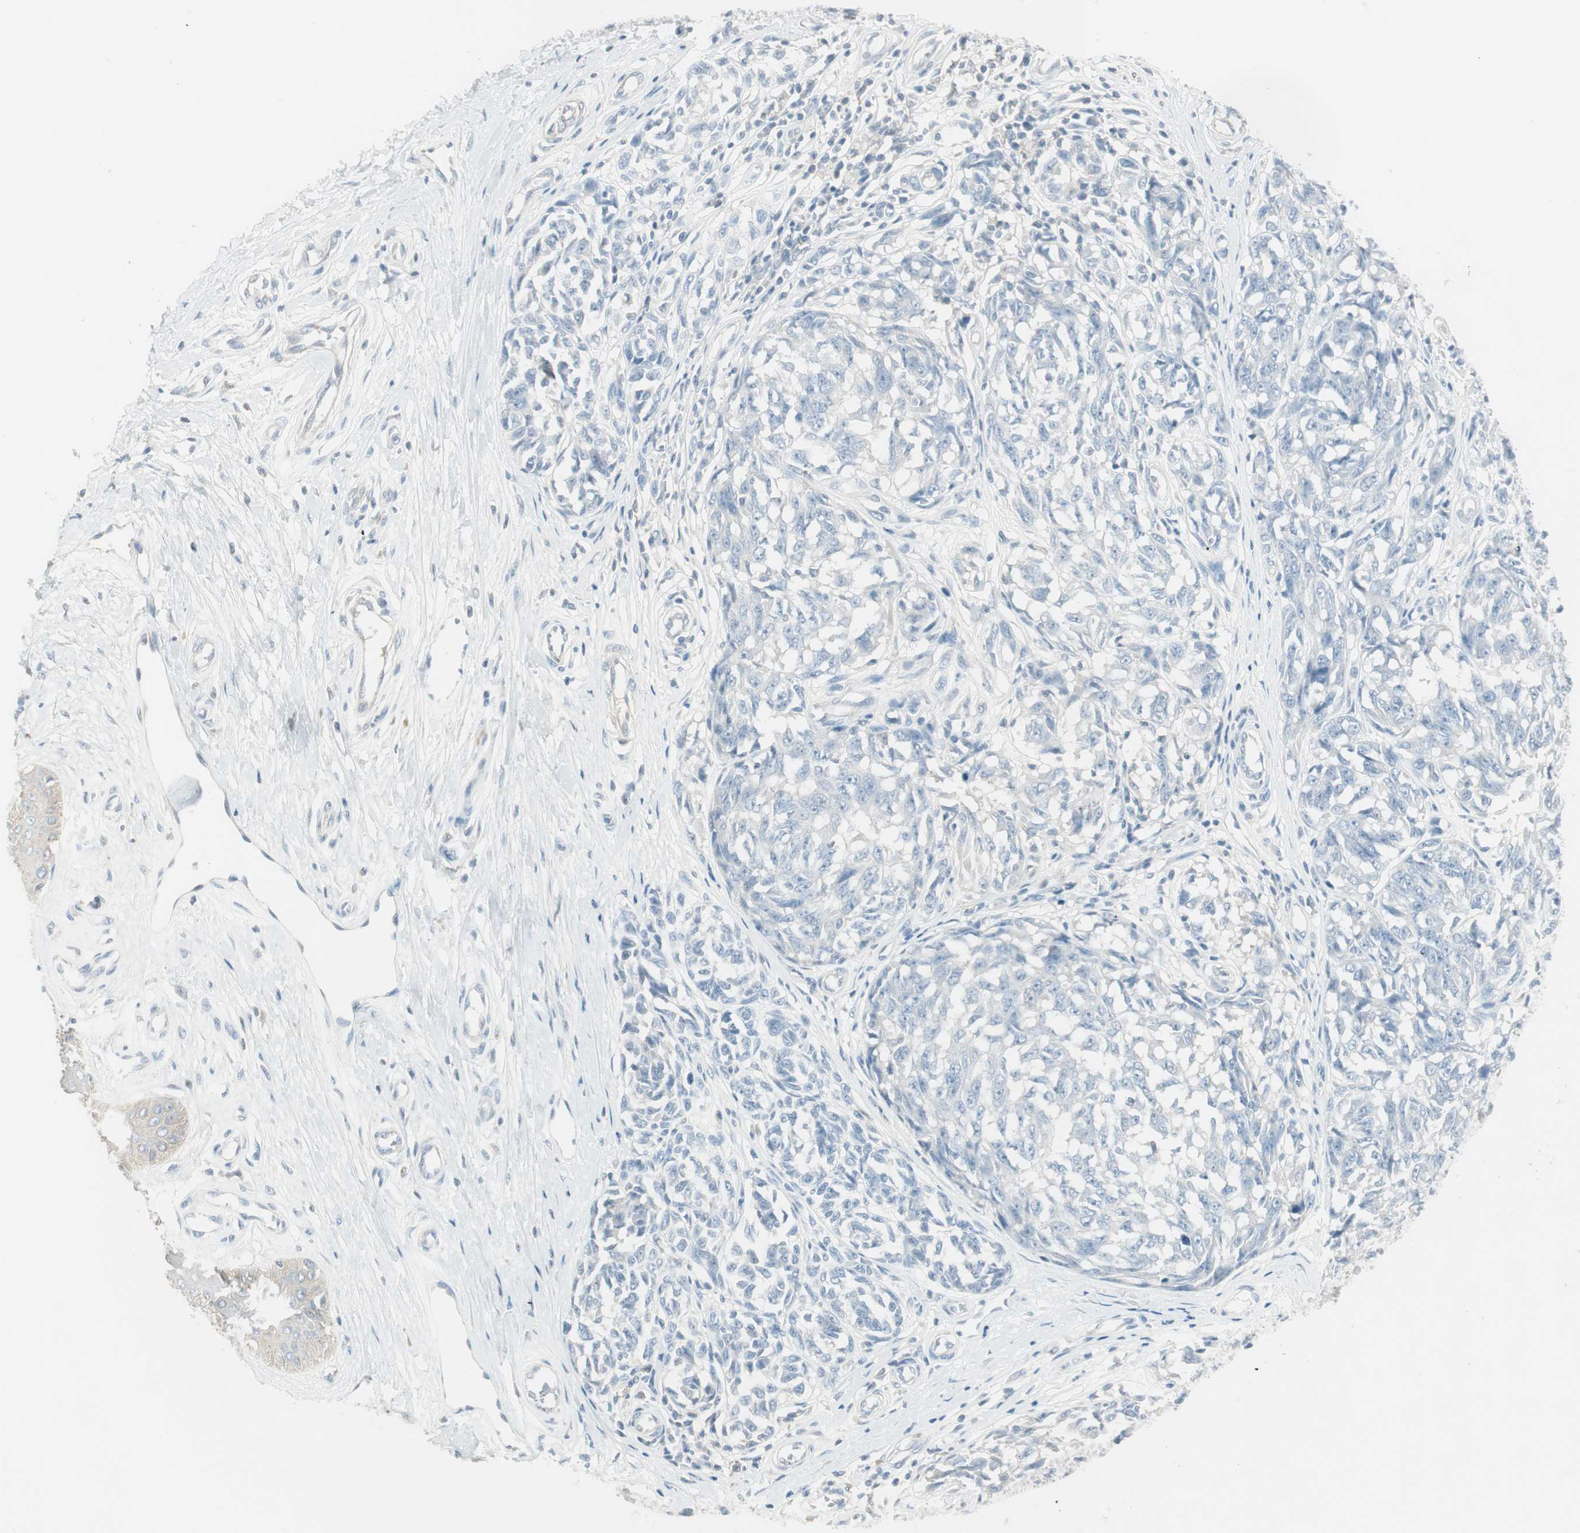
{"staining": {"intensity": "negative", "quantity": "none", "location": "none"}, "tissue": "melanoma", "cell_type": "Tumor cells", "image_type": "cancer", "snomed": [{"axis": "morphology", "description": "Malignant melanoma, NOS"}, {"axis": "topography", "description": "Skin"}], "caption": "Tumor cells show no significant protein expression in melanoma.", "gene": "ITLN2", "patient": {"sex": "female", "age": 64}}